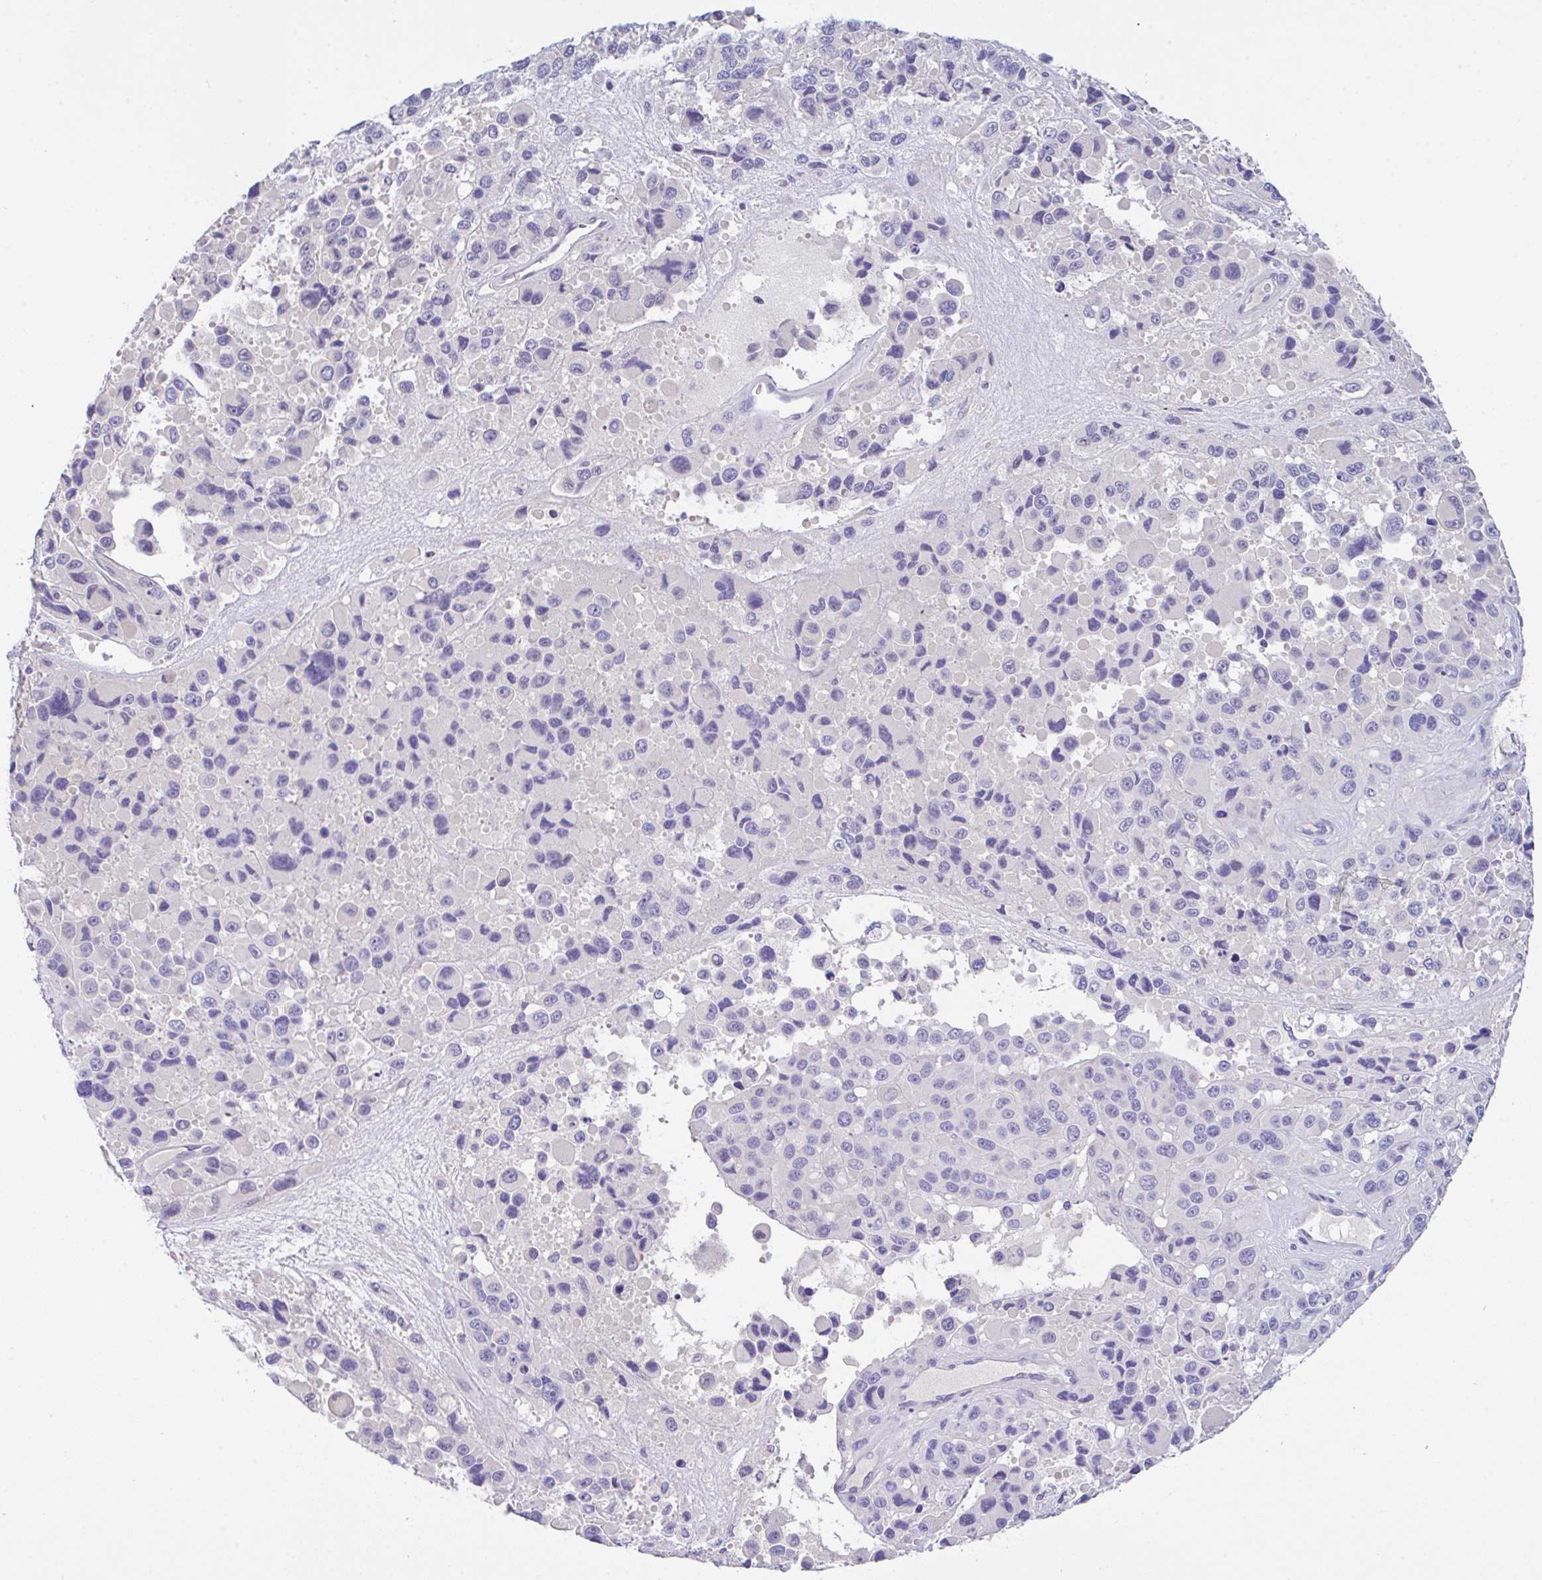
{"staining": {"intensity": "negative", "quantity": "none", "location": "none"}, "tissue": "melanoma", "cell_type": "Tumor cells", "image_type": "cancer", "snomed": [{"axis": "morphology", "description": "Malignant melanoma, Metastatic site"}, {"axis": "topography", "description": "Lymph node"}], "caption": "High power microscopy image of an immunohistochemistry histopathology image of malignant melanoma (metastatic site), revealing no significant expression in tumor cells.", "gene": "SERPINE3", "patient": {"sex": "female", "age": 65}}